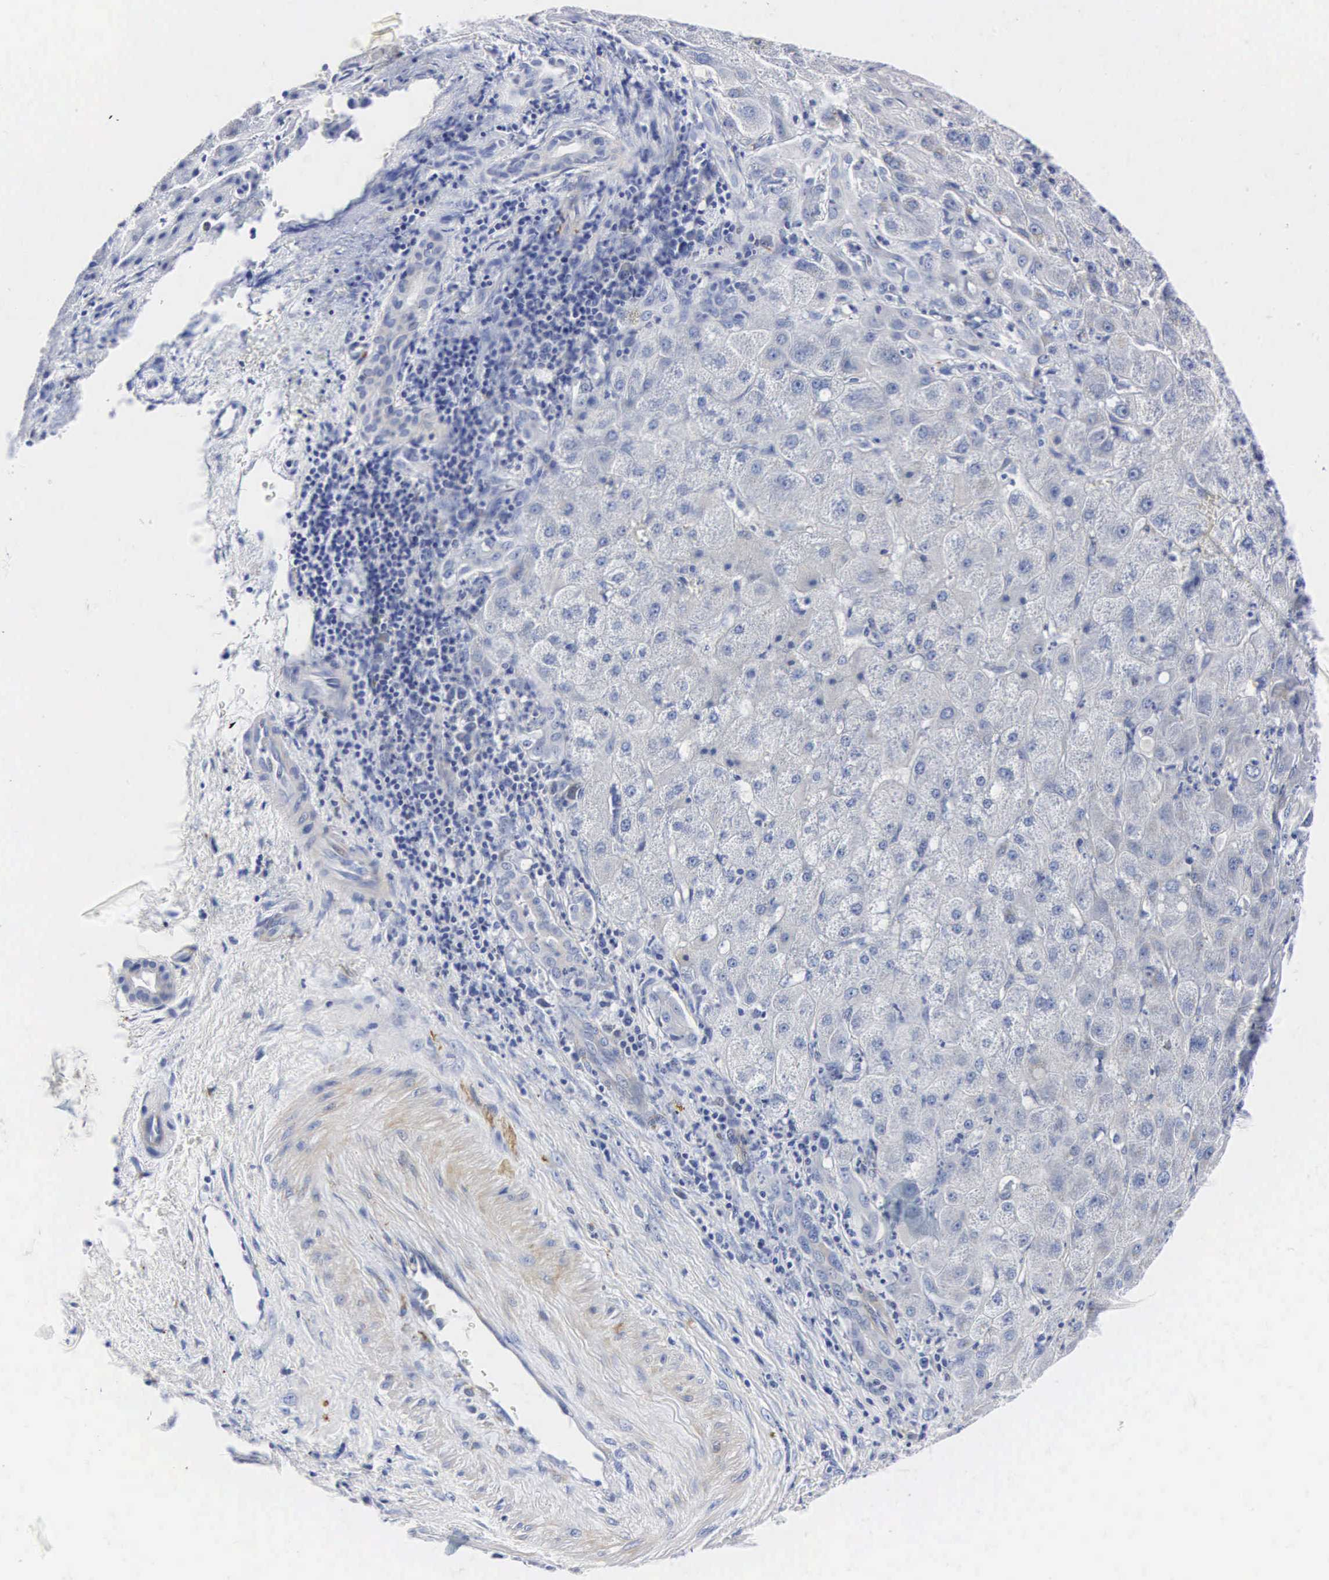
{"staining": {"intensity": "negative", "quantity": "none", "location": "none"}, "tissue": "liver cancer", "cell_type": "Tumor cells", "image_type": "cancer", "snomed": [{"axis": "morphology", "description": "Cholangiocarcinoma"}, {"axis": "topography", "description": "Liver"}], "caption": "High power microscopy photomicrograph of an immunohistochemistry histopathology image of cholangiocarcinoma (liver), revealing no significant positivity in tumor cells. The staining was performed using DAB (3,3'-diaminobenzidine) to visualize the protein expression in brown, while the nuclei were stained in blue with hematoxylin (Magnification: 20x).", "gene": "ENO2", "patient": {"sex": "female", "age": 79}}